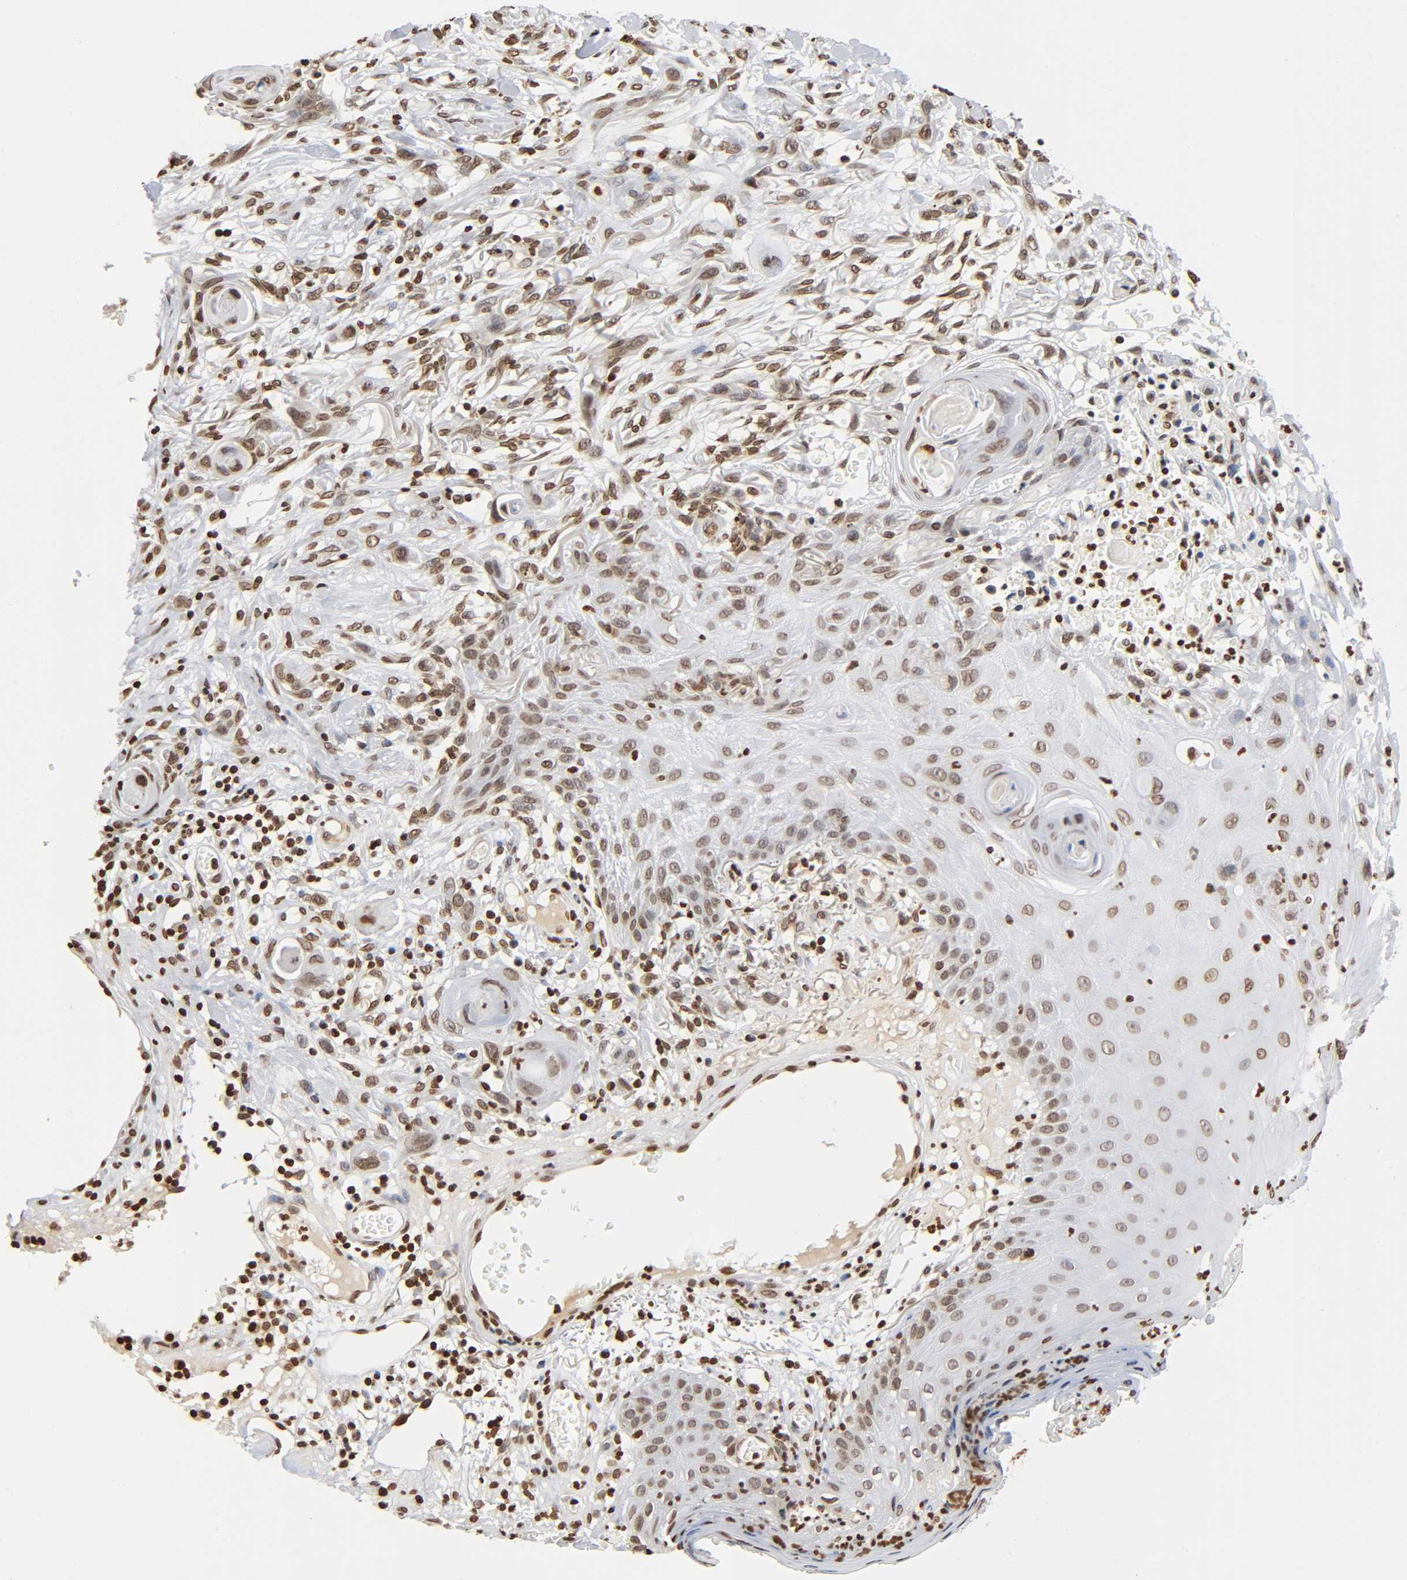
{"staining": {"intensity": "moderate", "quantity": ">75%", "location": "nuclear"}, "tissue": "skin cancer", "cell_type": "Tumor cells", "image_type": "cancer", "snomed": [{"axis": "morphology", "description": "Normal tissue, NOS"}, {"axis": "morphology", "description": "Squamous cell carcinoma, NOS"}, {"axis": "topography", "description": "Skin"}], "caption": "Brown immunohistochemical staining in human skin squamous cell carcinoma displays moderate nuclear expression in approximately >75% of tumor cells. (Stains: DAB (3,3'-diaminobenzidine) in brown, nuclei in blue, Microscopy: brightfield microscopy at high magnification).", "gene": "HOXA6", "patient": {"sex": "female", "age": 59}}